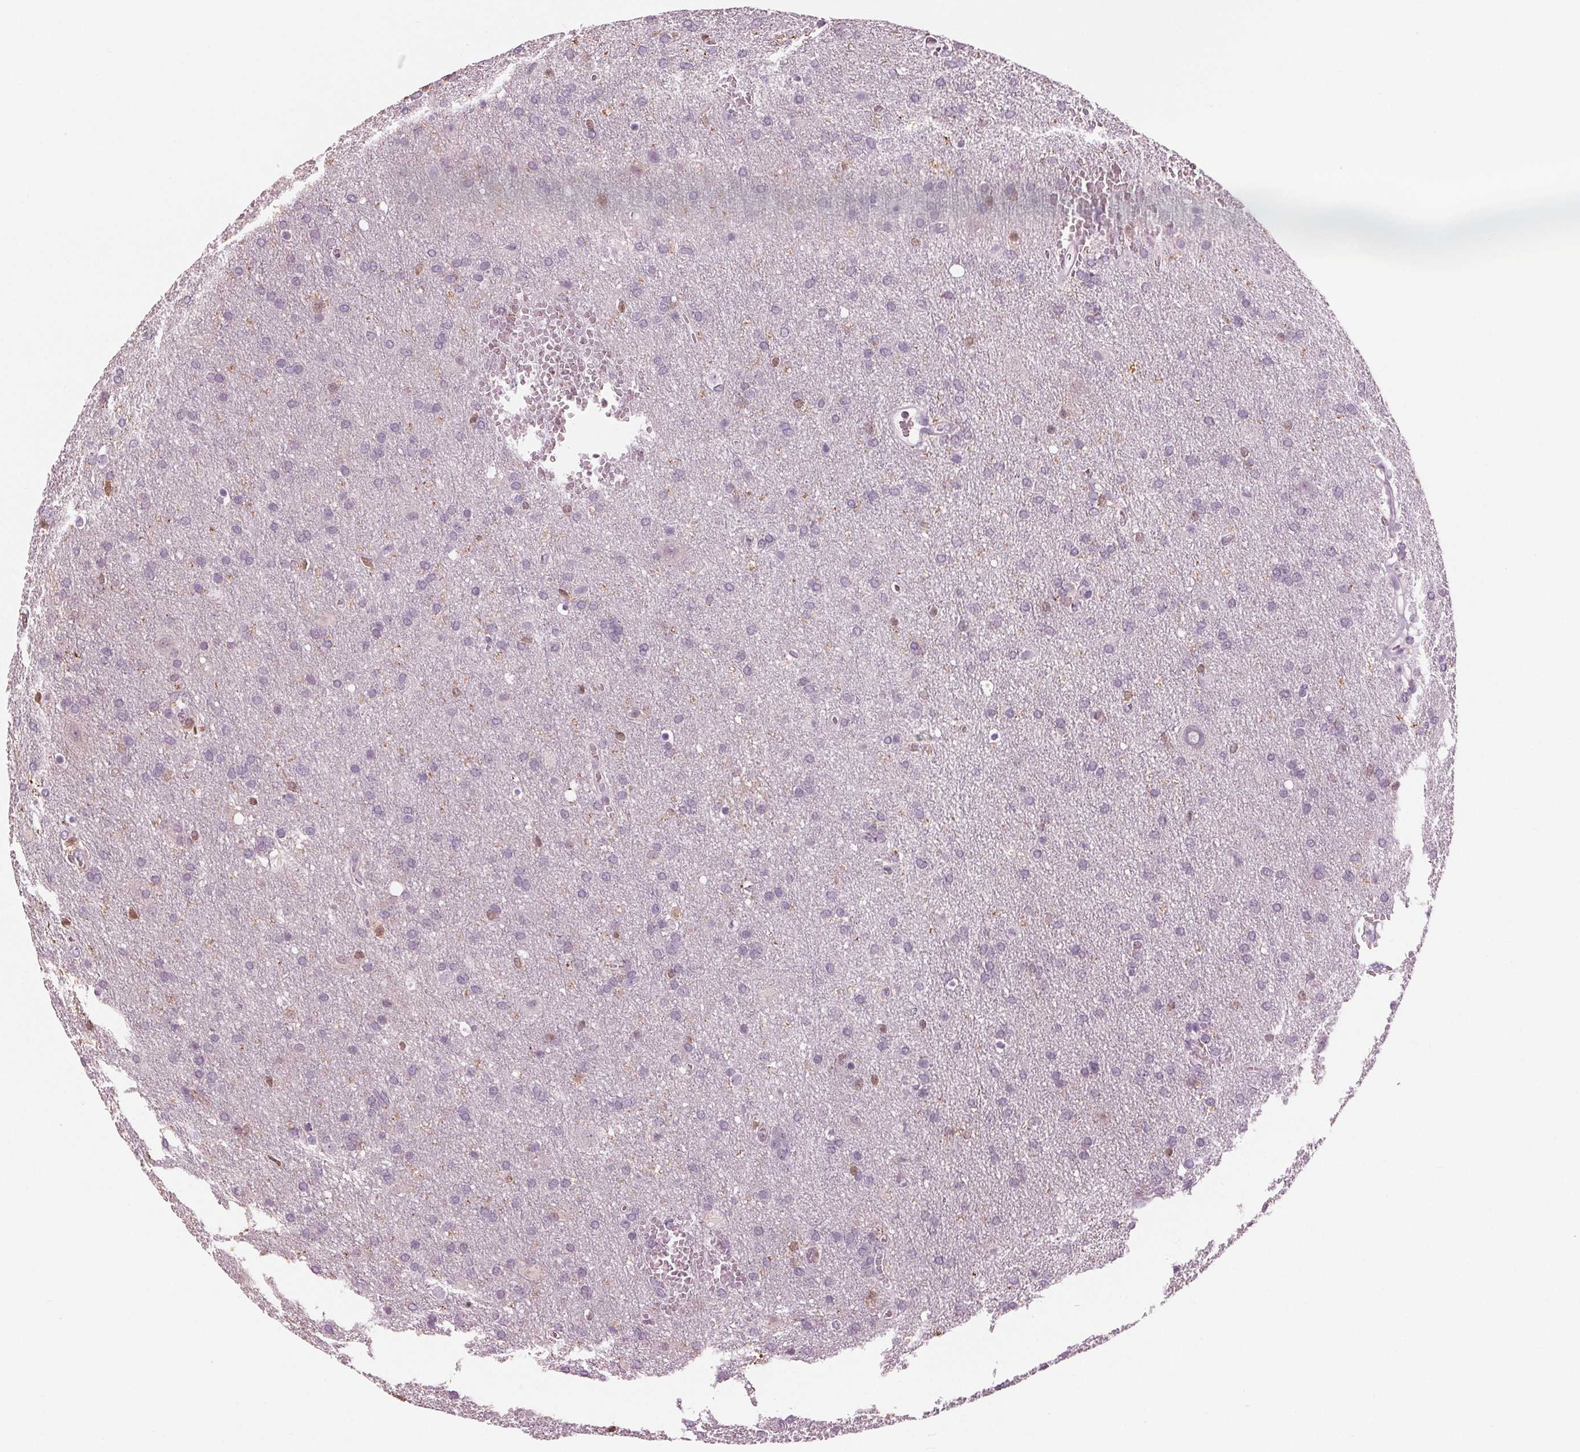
{"staining": {"intensity": "negative", "quantity": "none", "location": "none"}, "tissue": "glioma", "cell_type": "Tumor cells", "image_type": "cancer", "snomed": [{"axis": "morphology", "description": "Glioma, malignant, Low grade"}, {"axis": "topography", "description": "Brain"}], "caption": "There is no significant staining in tumor cells of malignant glioma (low-grade). (IHC, brightfield microscopy, high magnification).", "gene": "BTLA", "patient": {"sex": "male", "age": 66}}